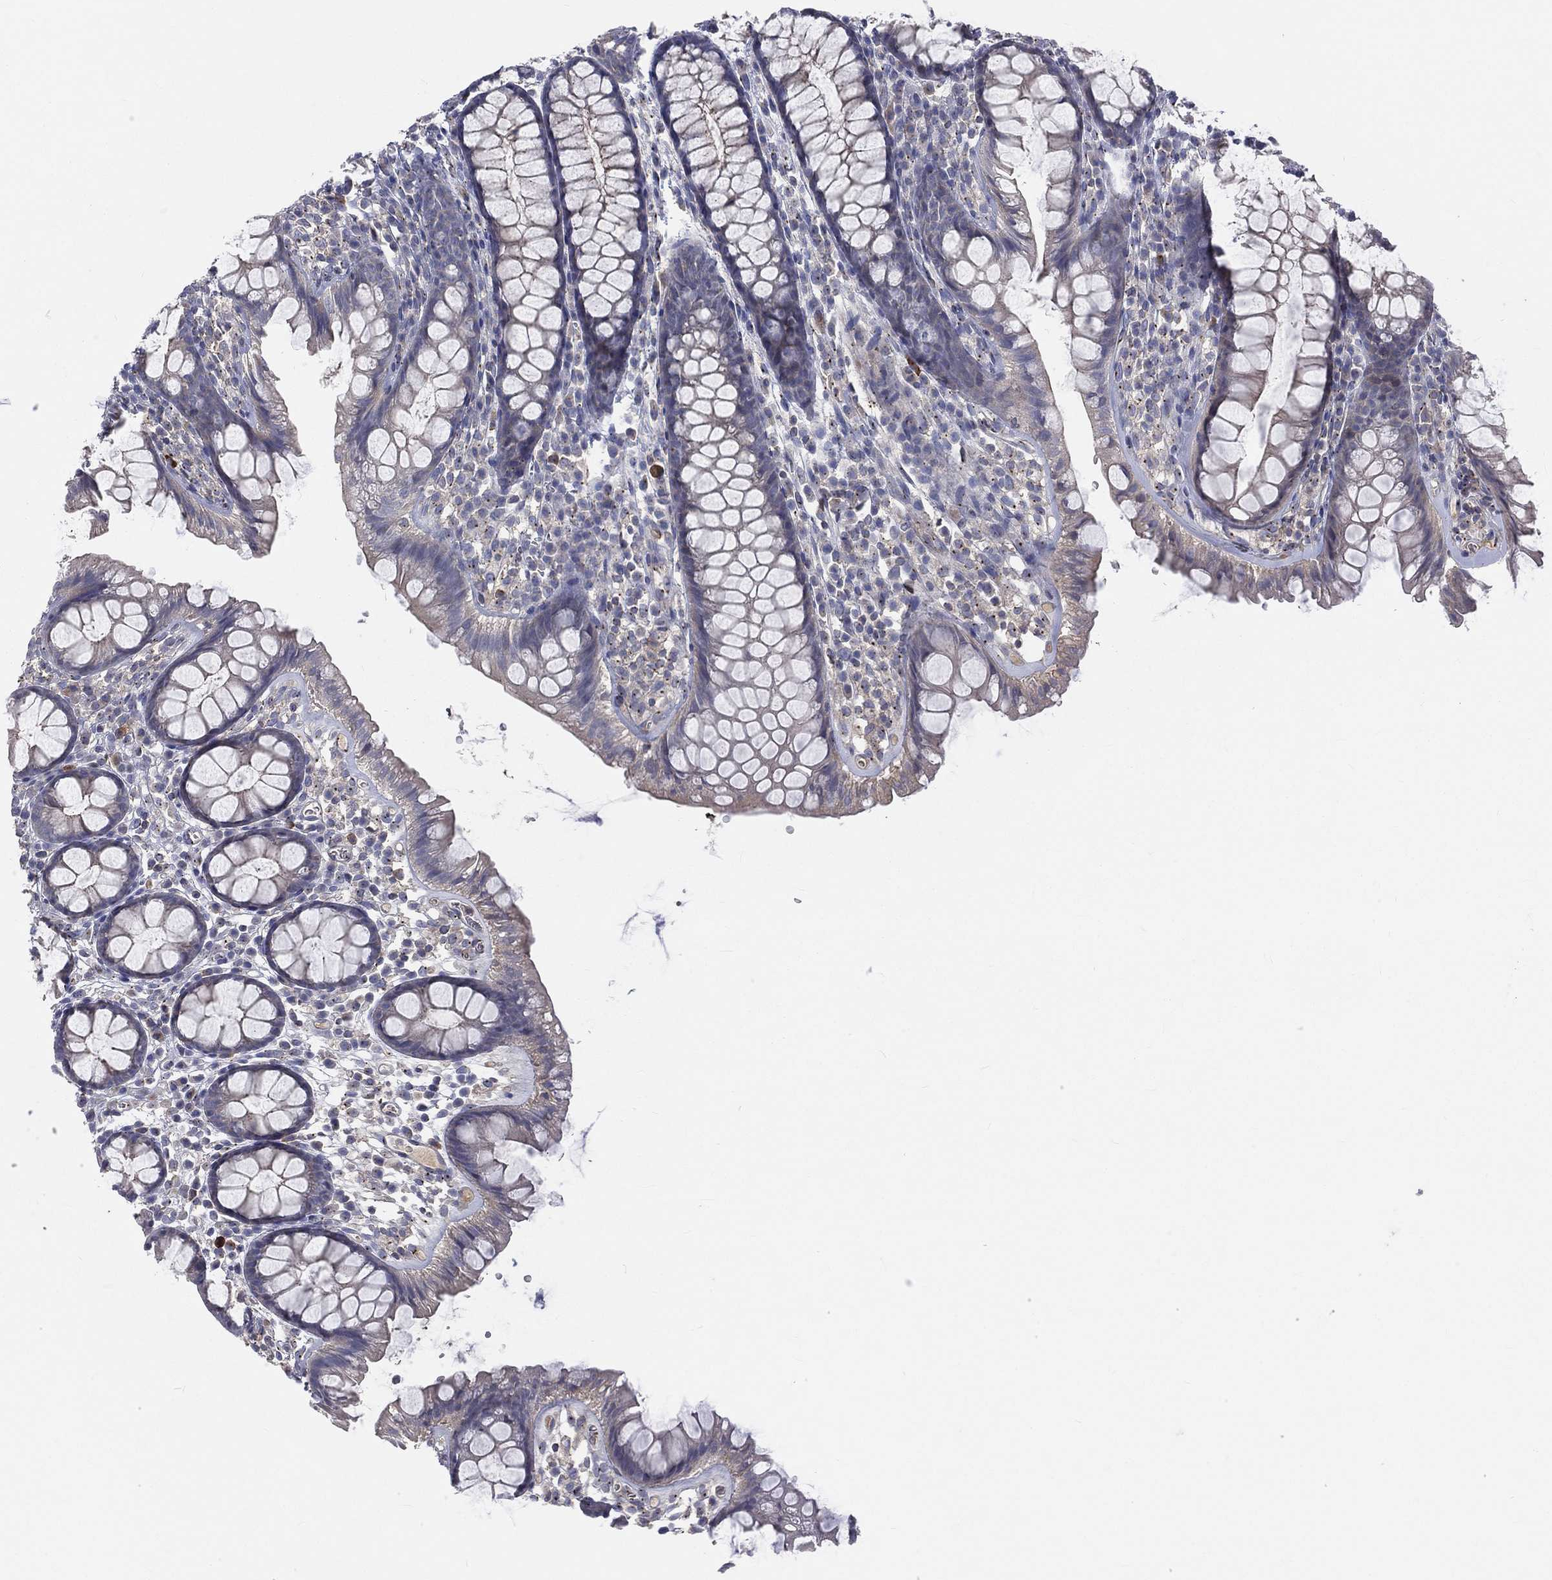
{"staining": {"intensity": "negative", "quantity": "none", "location": "none"}, "tissue": "colon", "cell_type": "Endothelial cells", "image_type": "normal", "snomed": [{"axis": "morphology", "description": "Normal tissue, NOS"}, {"axis": "topography", "description": "Colon"}], "caption": "Immunohistochemical staining of normal colon reveals no significant staining in endothelial cells.", "gene": "CROCC", "patient": {"sex": "male", "age": 76}}